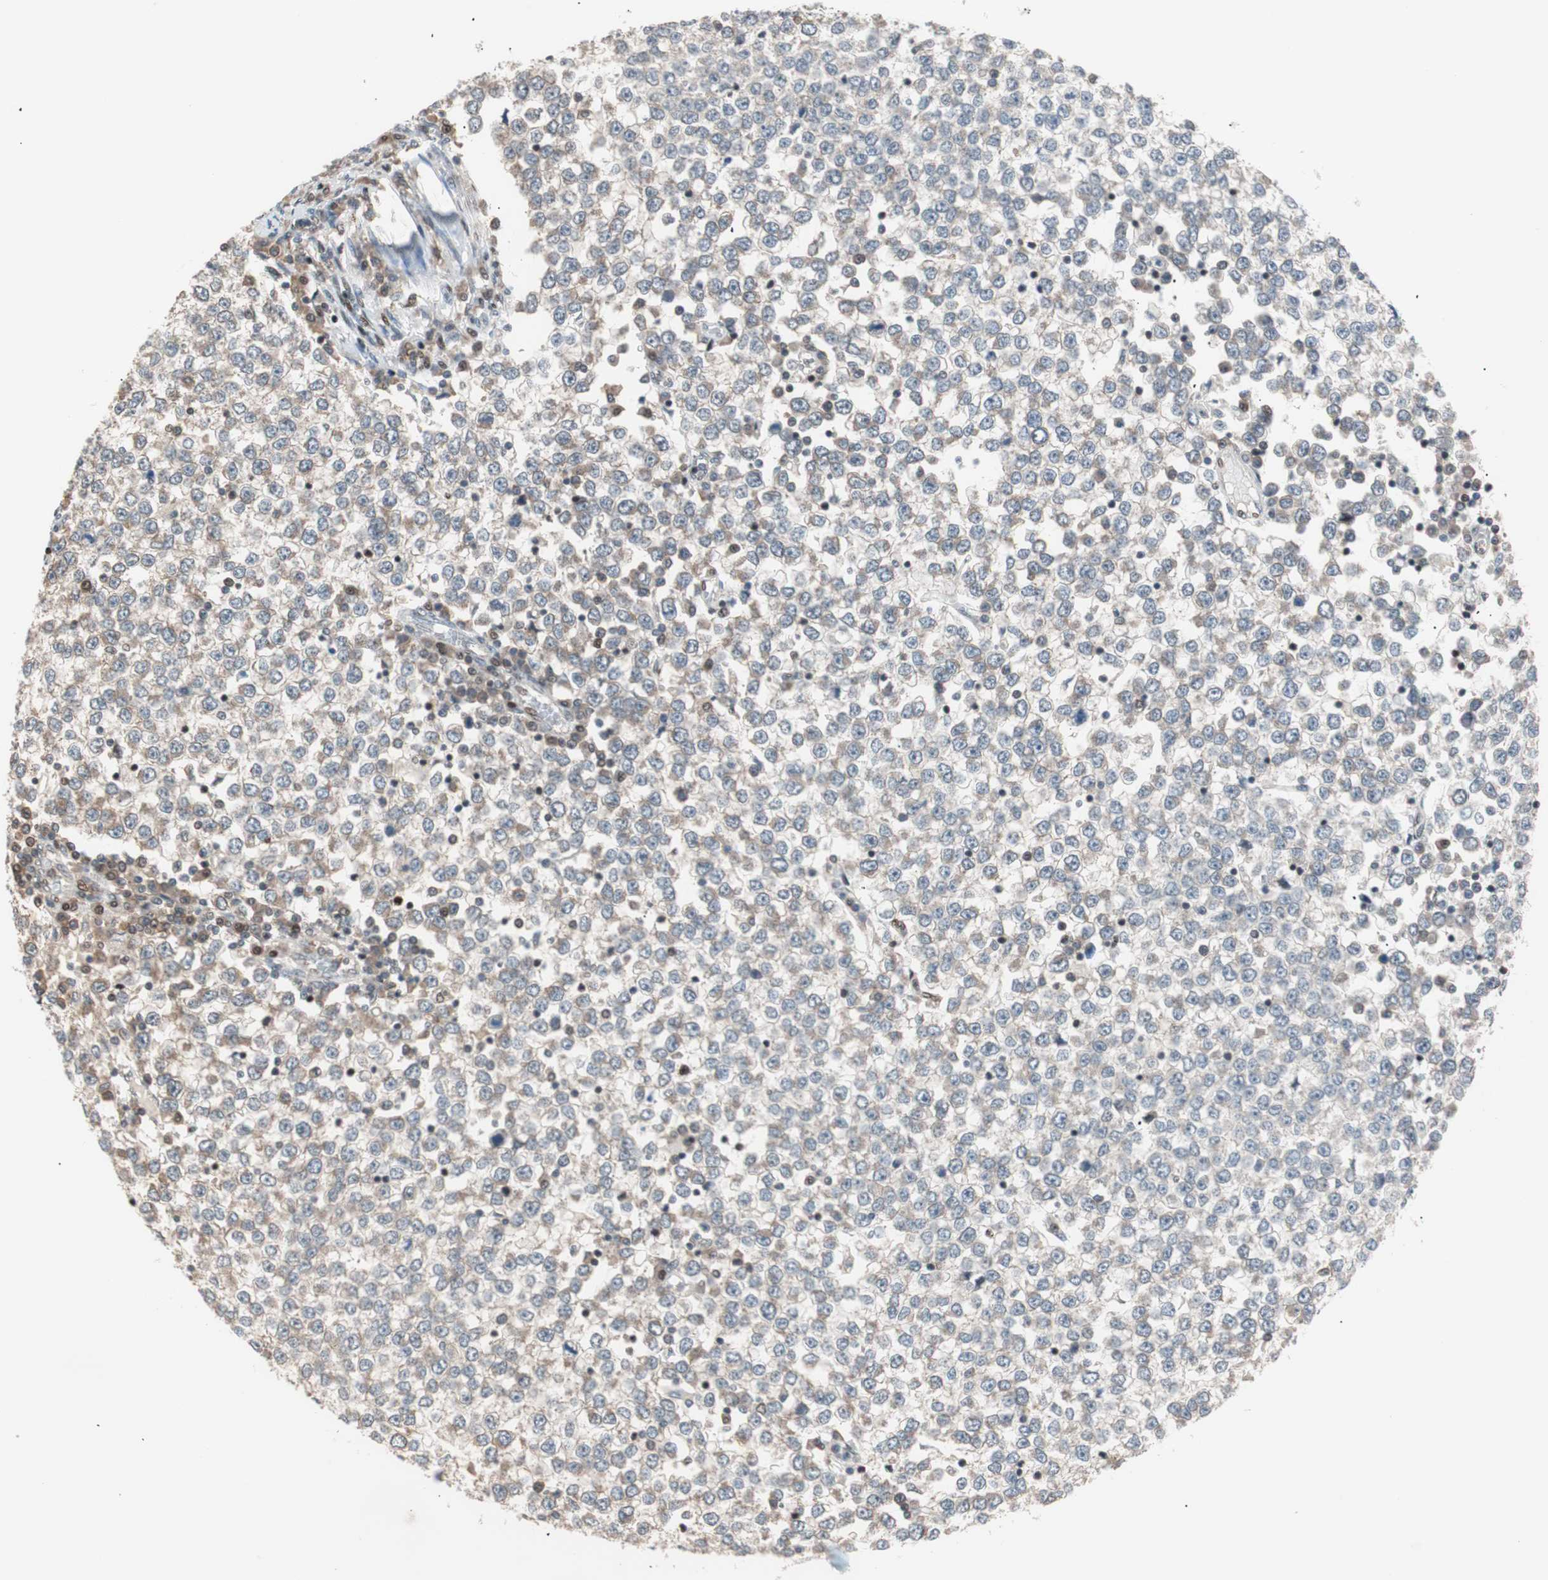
{"staining": {"intensity": "negative", "quantity": "none", "location": "none"}, "tissue": "testis cancer", "cell_type": "Tumor cells", "image_type": "cancer", "snomed": [{"axis": "morphology", "description": "Seminoma, NOS"}, {"axis": "topography", "description": "Testis"}], "caption": "Immunohistochemical staining of human testis seminoma reveals no significant staining in tumor cells. (IHC, brightfield microscopy, high magnification).", "gene": "POLH", "patient": {"sex": "male", "age": 65}}